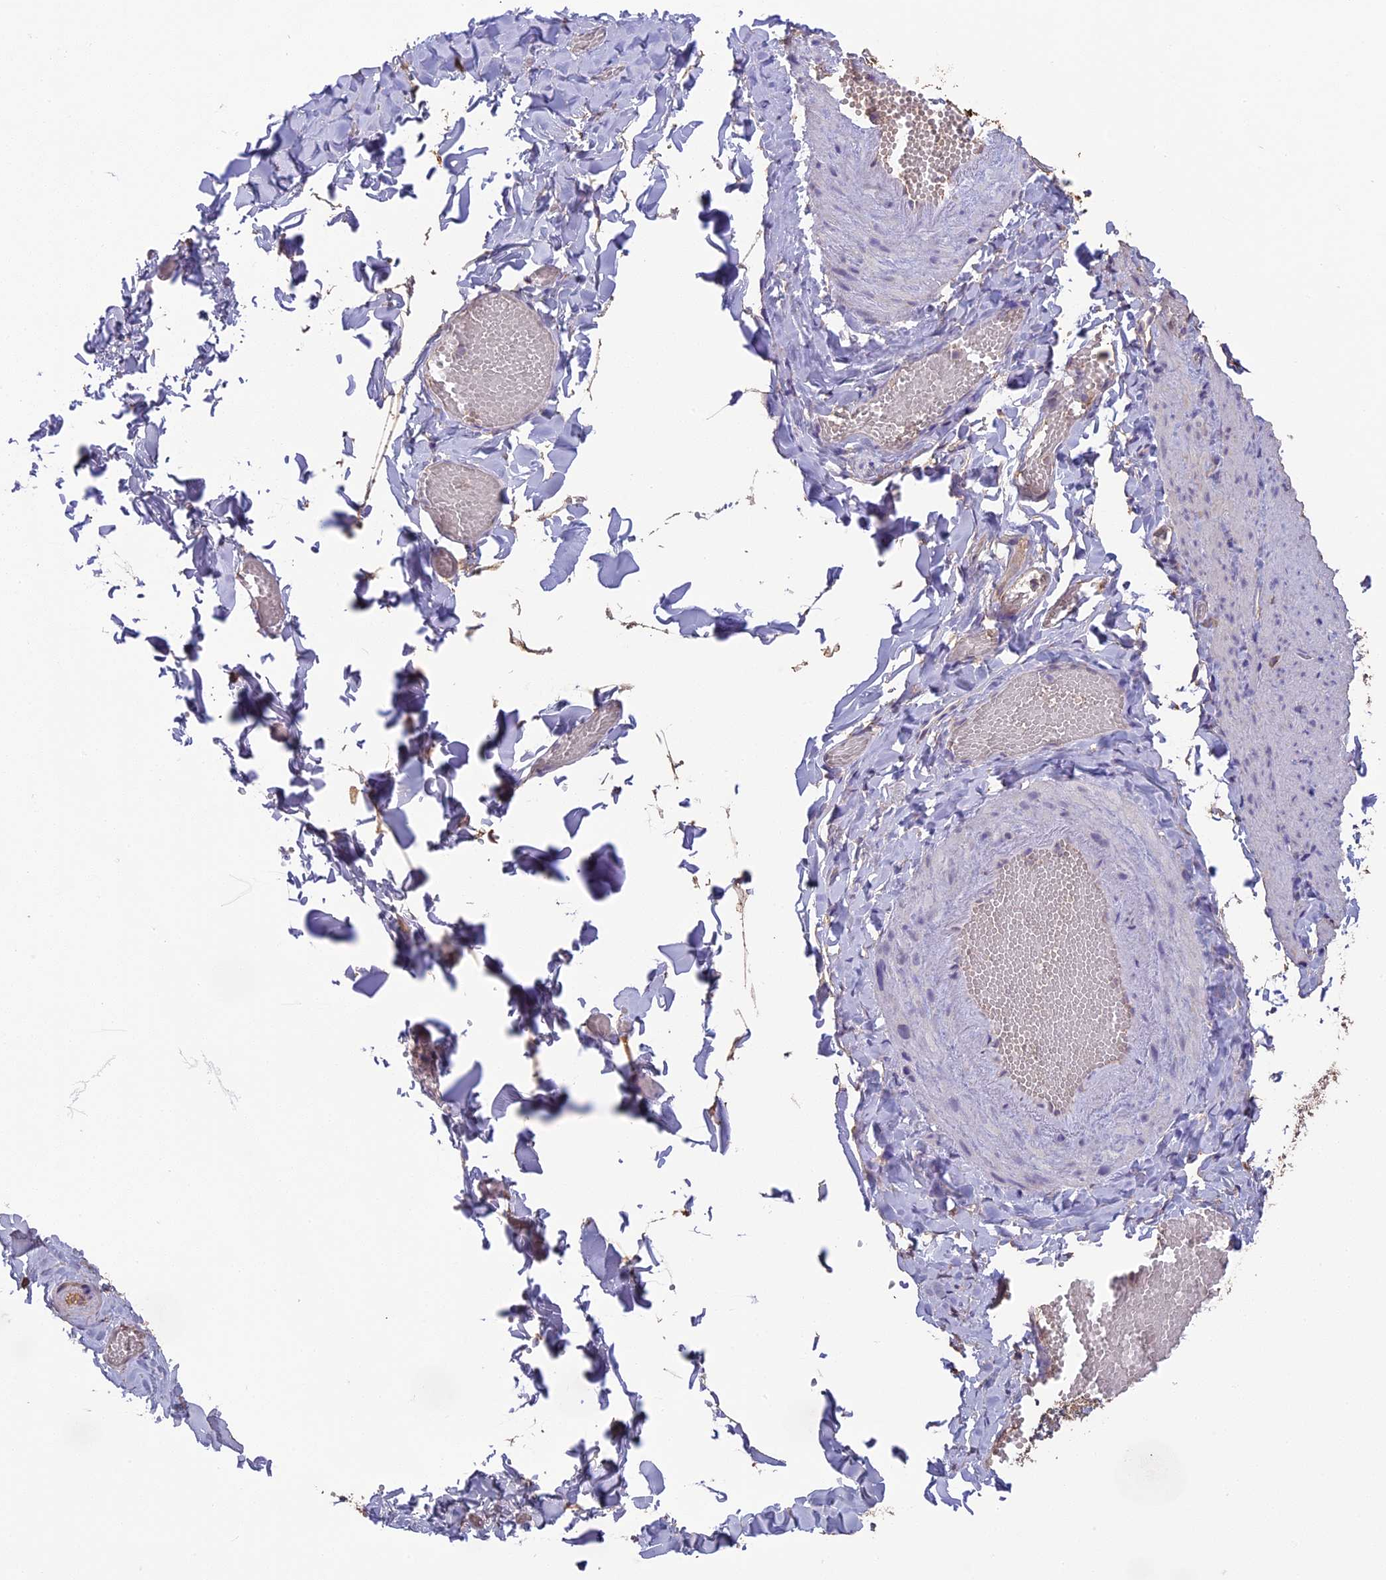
{"staining": {"intensity": "negative", "quantity": "none", "location": "none"}, "tissue": "adipose tissue", "cell_type": "Adipocytes", "image_type": "normal", "snomed": [{"axis": "morphology", "description": "Normal tissue, NOS"}, {"axis": "topography", "description": "Gallbladder"}, {"axis": "topography", "description": "Peripheral nerve tissue"}], "caption": "This is an immunohistochemistry photomicrograph of unremarkable adipose tissue. There is no positivity in adipocytes.", "gene": "ARHGAP19", "patient": {"sex": "male", "age": 38}}